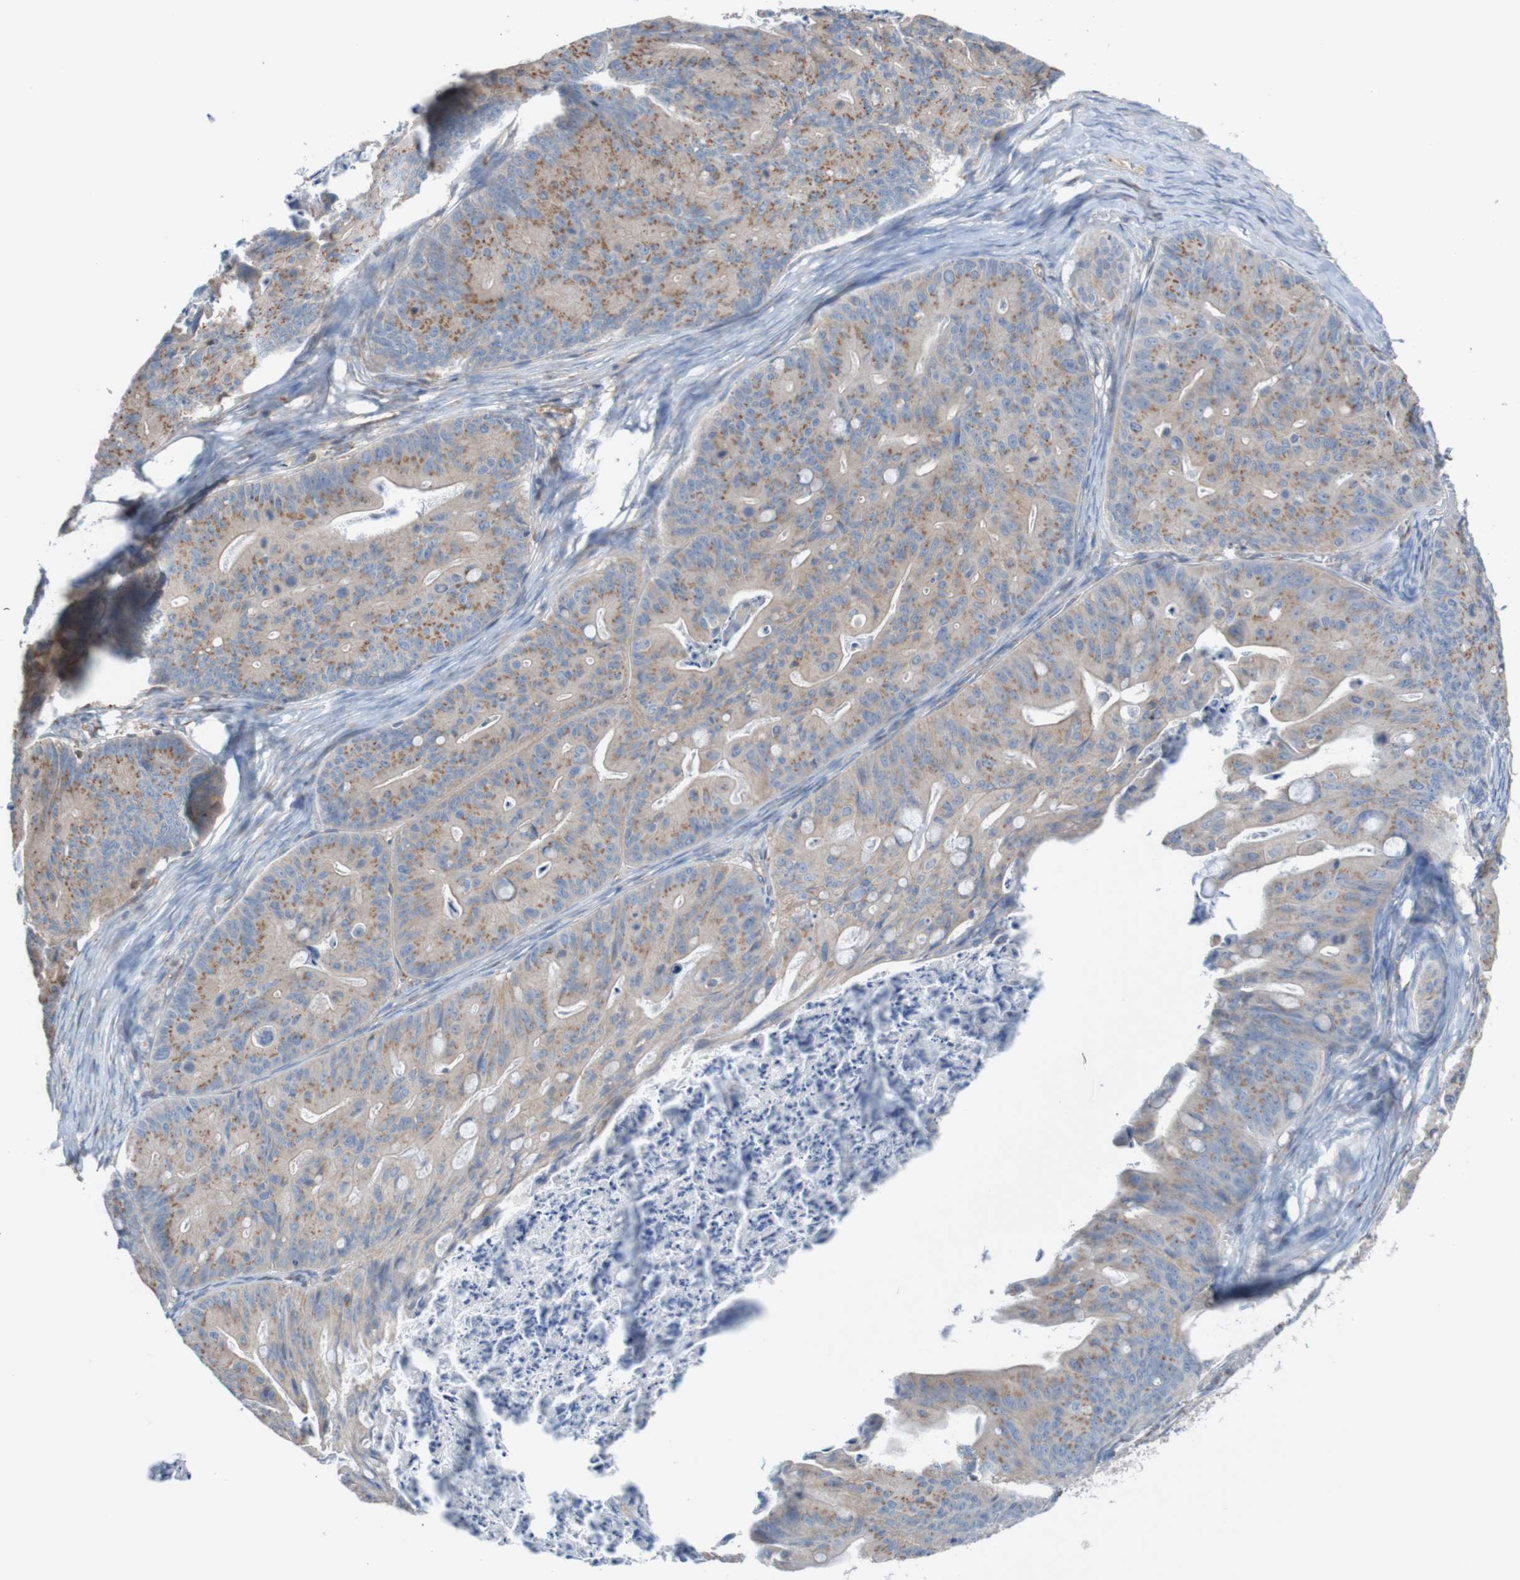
{"staining": {"intensity": "moderate", "quantity": ">75%", "location": "cytoplasmic/membranous"}, "tissue": "ovarian cancer", "cell_type": "Tumor cells", "image_type": "cancer", "snomed": [{"axis": "morphology", "description": "Cystadenocarcinoma, mucinous, NOS"}, {"axis": "topography", "description": "Ovary"}], "caption": "Ovarian mucinous cystadenocarcinoma stained with IHC reveals moderate cytoplasmic/membranous expression in about >75% of tumor cells. Using DAB (3,3'-diaminobenzidine) (brown) and hematoxylin (blue) stains, captured at high magnification using brightfield microscopy.", "gene": "MINAR1", "patient": {"sex": "female", "age": 37}}